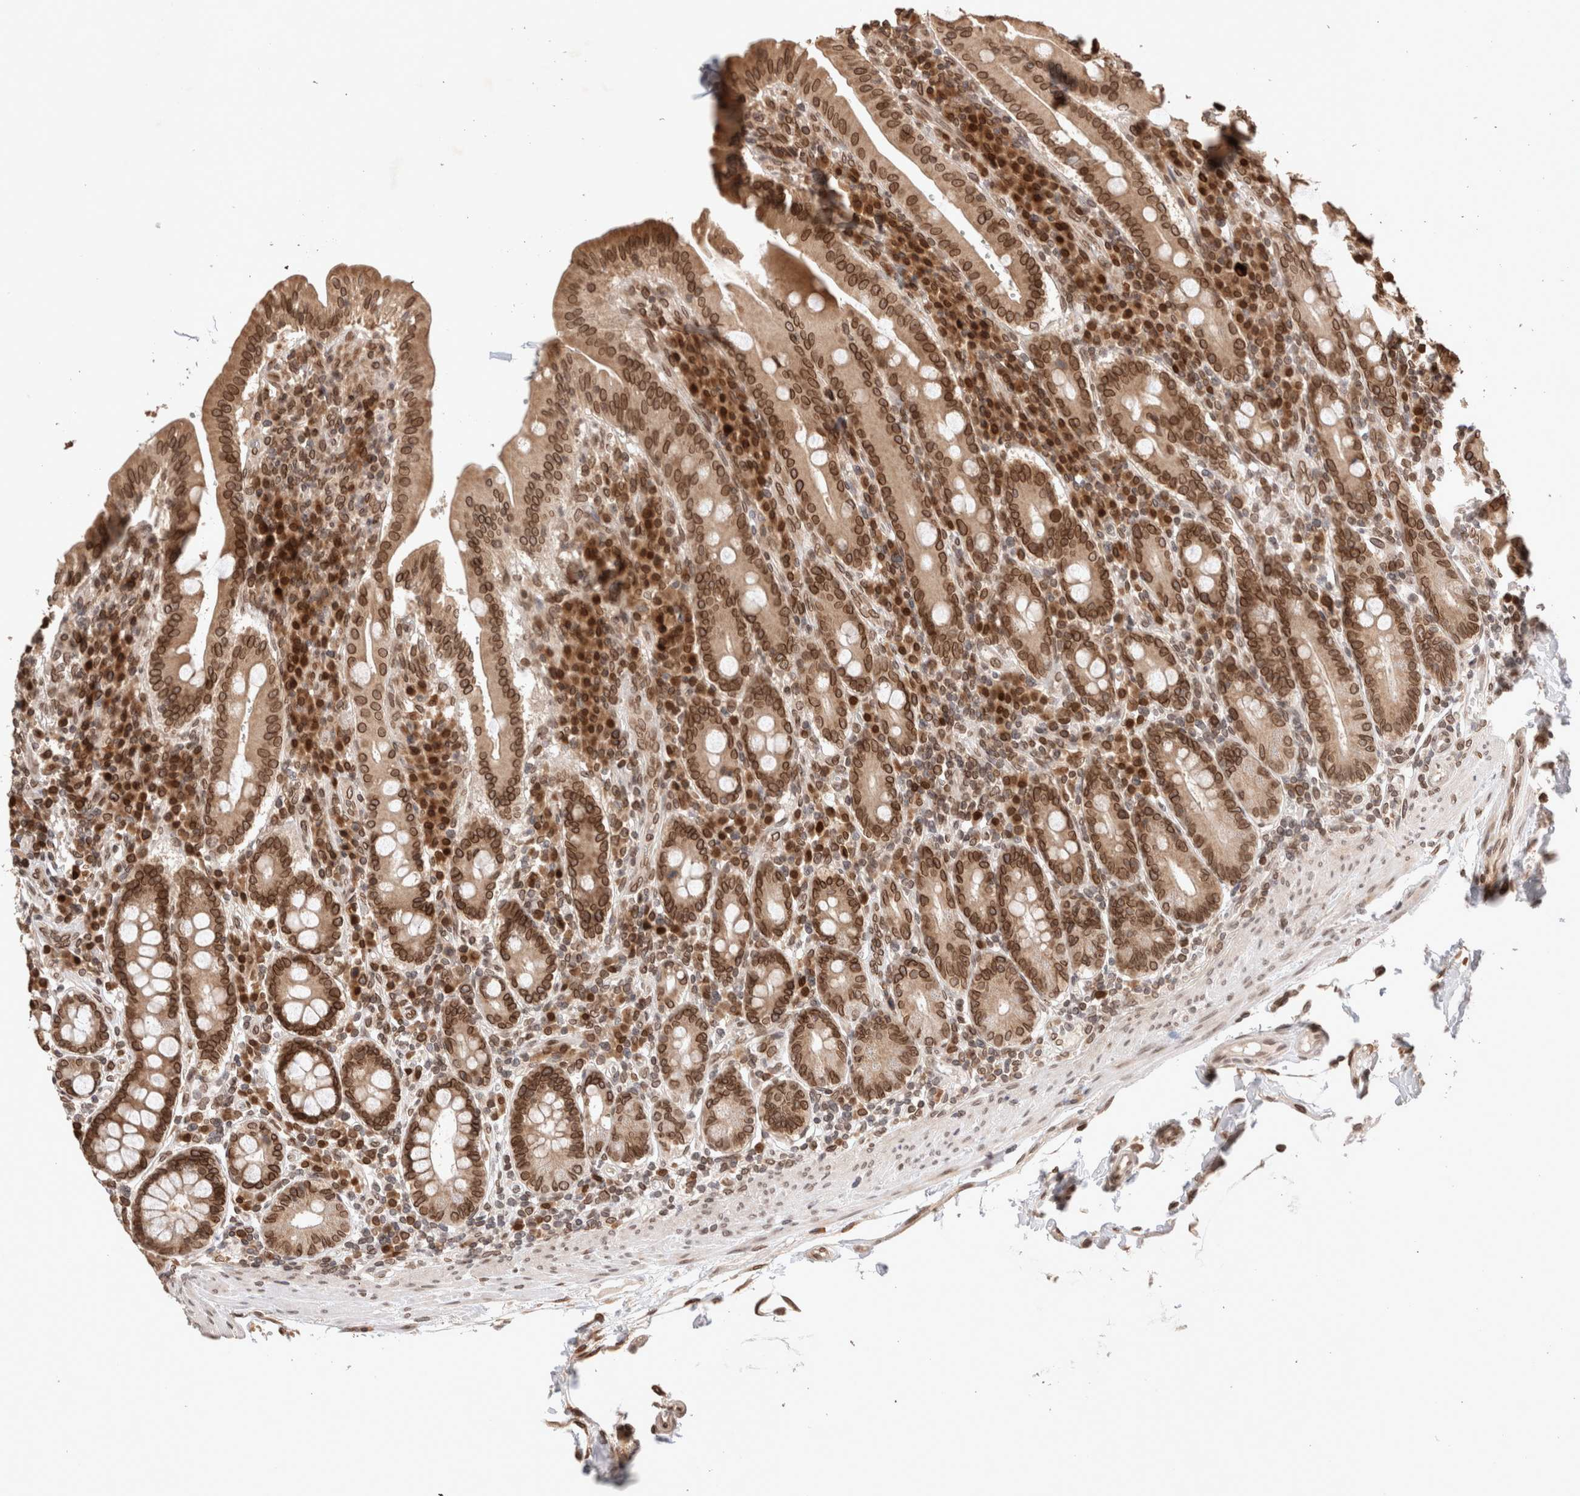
{"staining": {"intensity": "strong", "quantity": ">75%", "location": "cytoplasmic/membranous,nuclear"}, "tissue": "duodenum", "cell_type": "Glandular cells", "image_type": "normal", "snomed": [{"axis": "morphology", "description": "Normal tissue, NOS"}, {"axis": "morphology", "description": "Adenocarcinoma, NOS"}, {"axis": "topography", "description": "Pancreas"}, {"axis": "topography", "description": "Duodenum"}], "caption": "Strong cytoplasmic/membranous,nuclear staining is identified in approximately >75% of glandular cells in normal duodenum. (brown staining indicates protein expression, while blue staining denotes nuclei).", "gene": "TPR", "patient": {"sex": "male", "age": 50}}